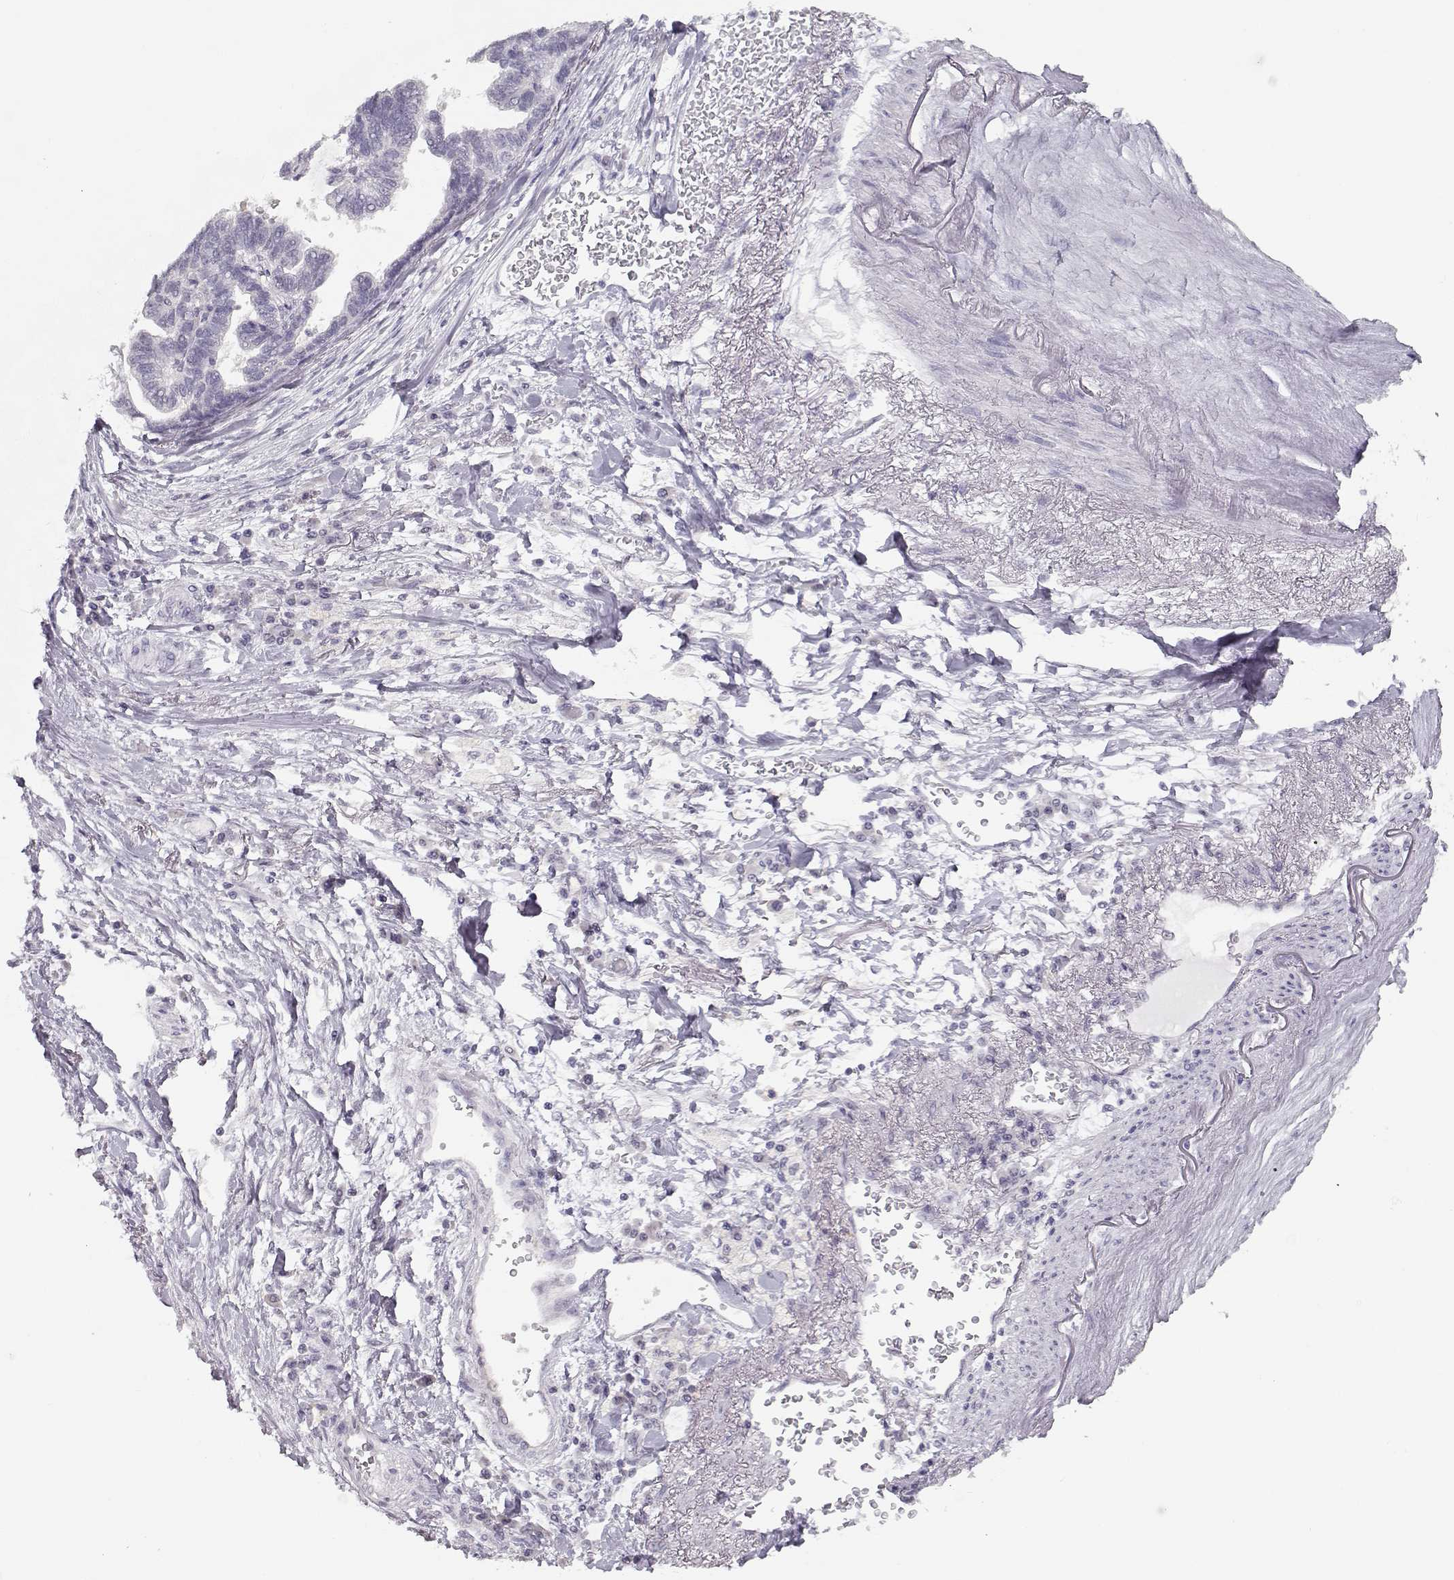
{"staining": {"intensity": "negative", "quantity": "none", "location": "none"}, "tissue": "stomach cancer", "cell_type": "Tumor cells", "image_type": "cancer", "snomed": [{"axis": "morphology", "description": "Adenocarcinoma, NOS"}, {"axis": "topography", "description": "Stomach"}], "caption": "DAB (3,3'-diaminobenzidine) immunohistochemical staining of stomach adenocarcinoma demonstrates no significant expression in tumor cells.", "gene": "IMPG1", "patient": {"sex": "male", "age": 83}}